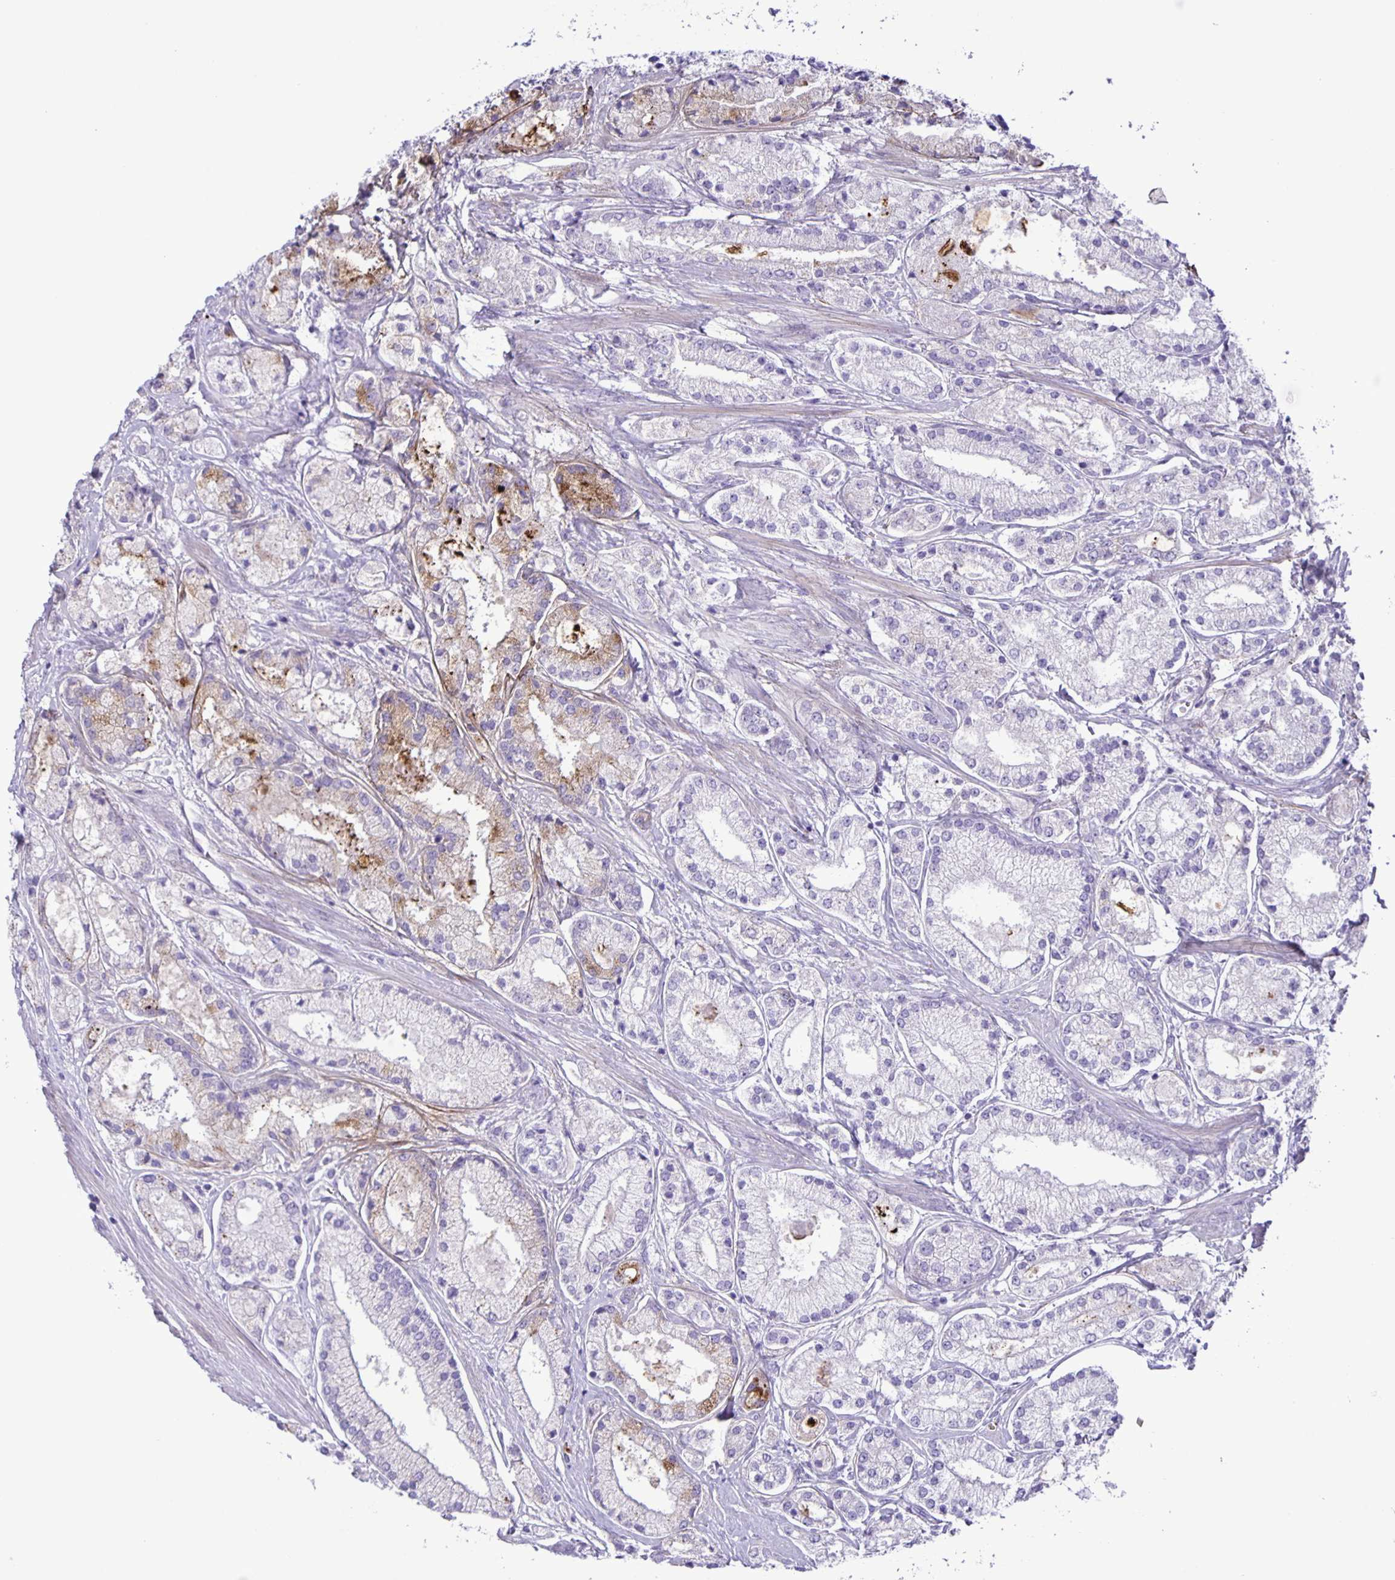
{"staining": {"intensity": "weak", "quantity": "<25%", "location": "cytoplasmic/membranous"}, "tissue": "prostate cancer", "cell_type": "Tumor cells", "image_type": "cancer", "snomed": [{"axis": "morphology", "description": "Adenocarcinoma, High grade"}, {"axis": "topography", "description": "Prostate"}], "caption": "A micrograph of prostate cancer stained for a protein displays no brown staining in tumor cells. (DAB (3,3'-diaminobenzidine) immunohistochemistry with hematoxylin counter stain).", "gene": "ADCK1", "patient": {"sex": "male", "age": 67}}